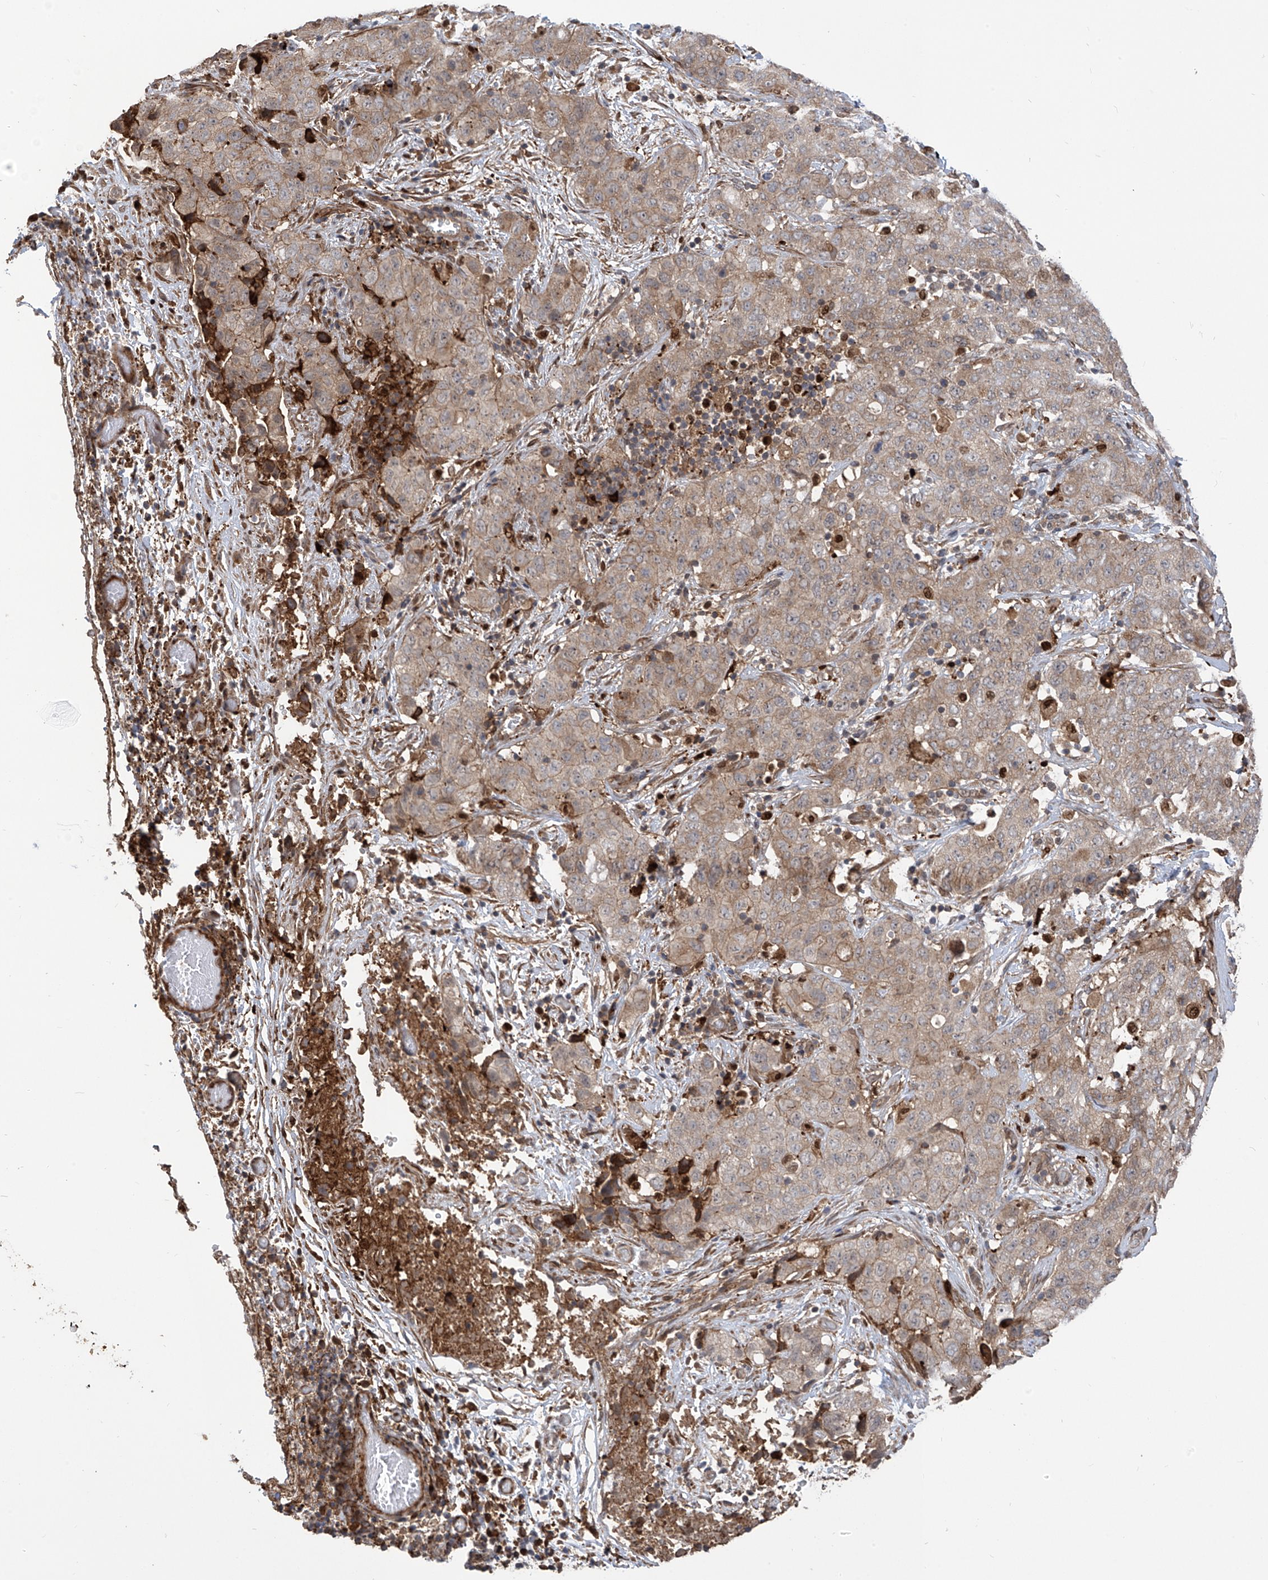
{"staining": {"intensity": "moderate", "quantity": ">75%", "location": "cytoplasmic/membranous"}, "tissue": "stomach cancer", "cell_type": "Tumor cells", "image_type": "cancer", "snomed": [{"axis": "morphology", "description": "Normal tissue, NOS"}, {"axis": "morphology", "description": "Adenocarcinoma, NOS"}, {"axis": "topography", "description": "Lymph node"}, {"axis": "topography", "description": "Stomach"}], "caption": "Immunohistochemistry image of neoplastic tissue: adenocarcinoma (stomach) stained using immunohistochemistry displays medium levels of moderate protein expression localized specifically in the cytoplasmic/membranous of tumor cells, appearing as a cytoplasmic/membranous brown color.", "gene": "ATAD2B", "patient": {"sex": "male", "age": 48}}